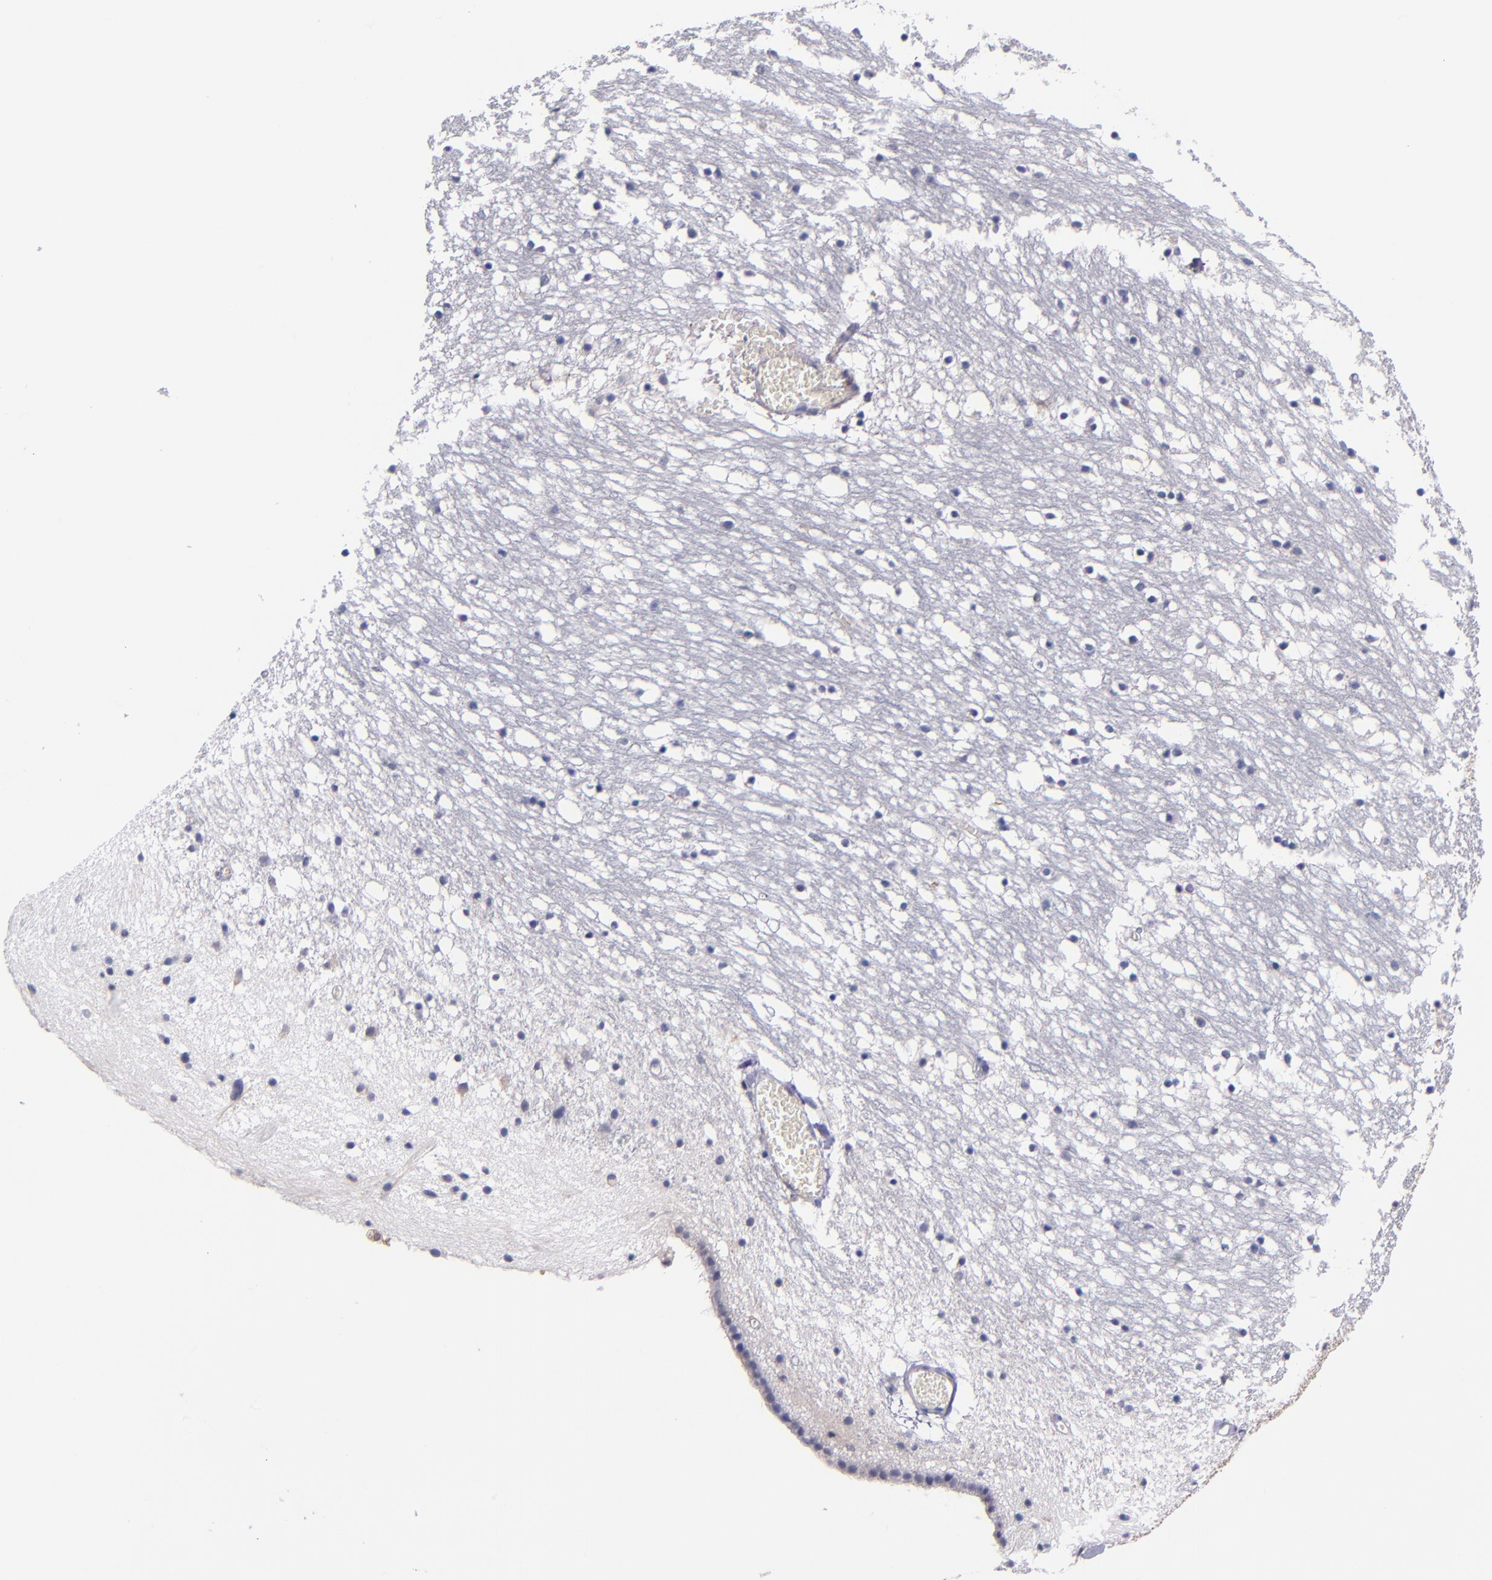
{"staining": {"intensity": "negative", "quantity": "none", "location": "none"}, "tissue": "caudate", "cell_type": "Glial cells", "image_type": "normal", "snomed": [{"axis": "morphology", "description": "Normal tissue, NOS"}, {"axis": "topography", "description": "Lateral ventricle wall"}], "caption": "High power microscopy image of an immunohistochemistry image of normal caudate, revealing no significant expression in glial cells. The staining is performed using DAB brown chromogen with nuclei counter-stained in using hematoxylin.", "gene": "RBP4", "patient": {"sex": "male", "age": 45}}